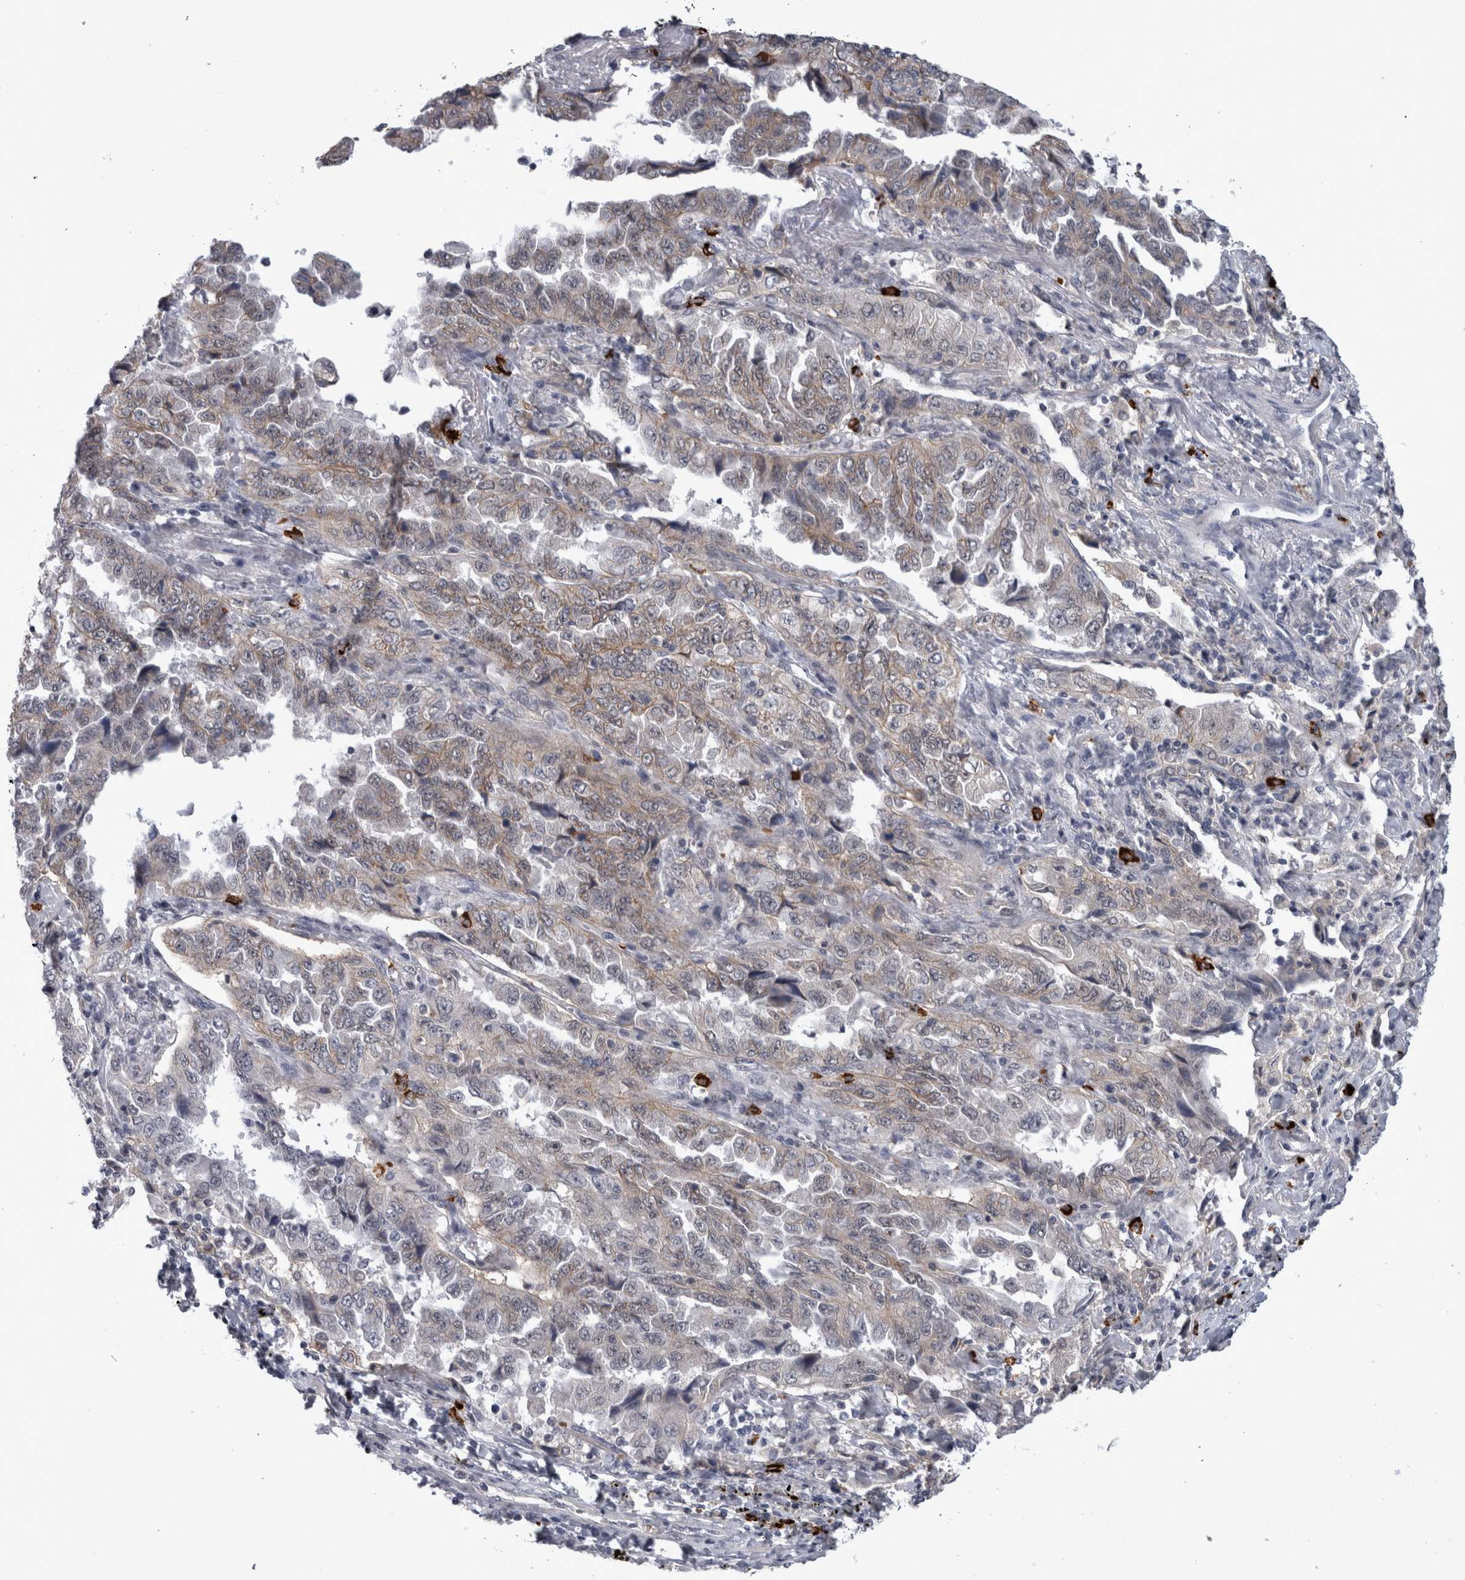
{"staining": {"intensity": "moderate", "quantity": "25%-75%", "location": "cytoplasmic/membranous"}, "tissue": "lung cancer", "cell_type": "Tumor cells", "image_type": "cancer", "snomed": [{"axis": "morphology", "description": "Adenocarcinoma, NOS"}, {"axis": "topography", "description": "Lung"}], "caption": "Immunohistochemistry (IHC) micrograph of neoplastic tissue: human lung adenocarcinoma stained using IHC shows medium levels of moderate protein expression localized specifically in the cytoplasmic/membranous of tumor cells, appearing as a cytoplasmic/membranous brown color.", "gene": "PEBP4", "patient": {"sex": "female", "age": 51}}